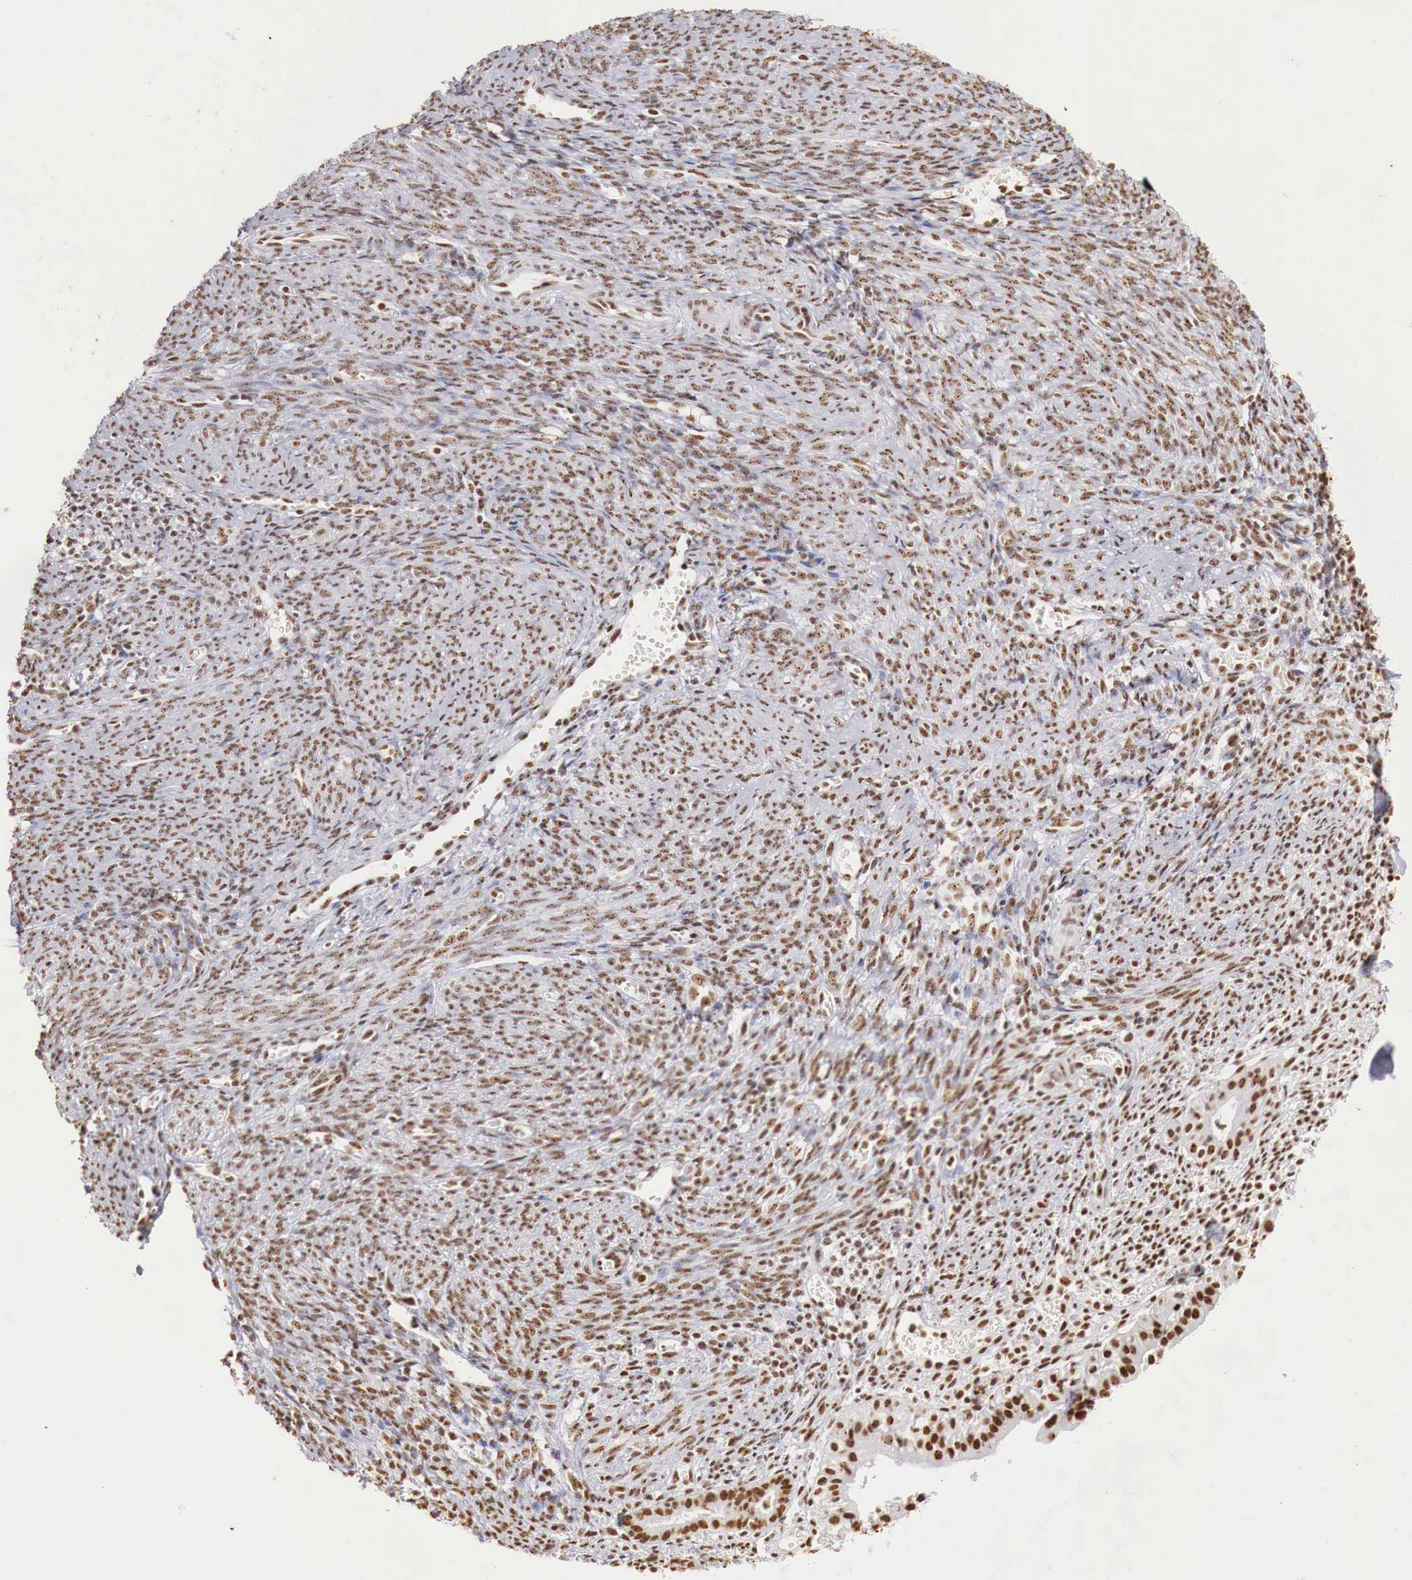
{"staining": {"intensity": "strong", "quantity": "25%-75%", "location": "nuclear"}, "tissue": "endometrium", "cell_type": "Cells in endometrial stroma", "image_type": "normal", "snomed": [{"axis": "morphology", "description": "Normal tissue, NOS"}, {"axis": "topography", "description": "Uterus"}], "caption": "Brown immunohistochemical staining in normal human endometrium demonstrates strong nuclear positivity in approximately 25%-75% of cells in endometrial stroma. (DAB = brown stain, brightfield microscopy at high magnification).", "gene": "DKC1", "patient": {"sex": "female", "age": 83}}